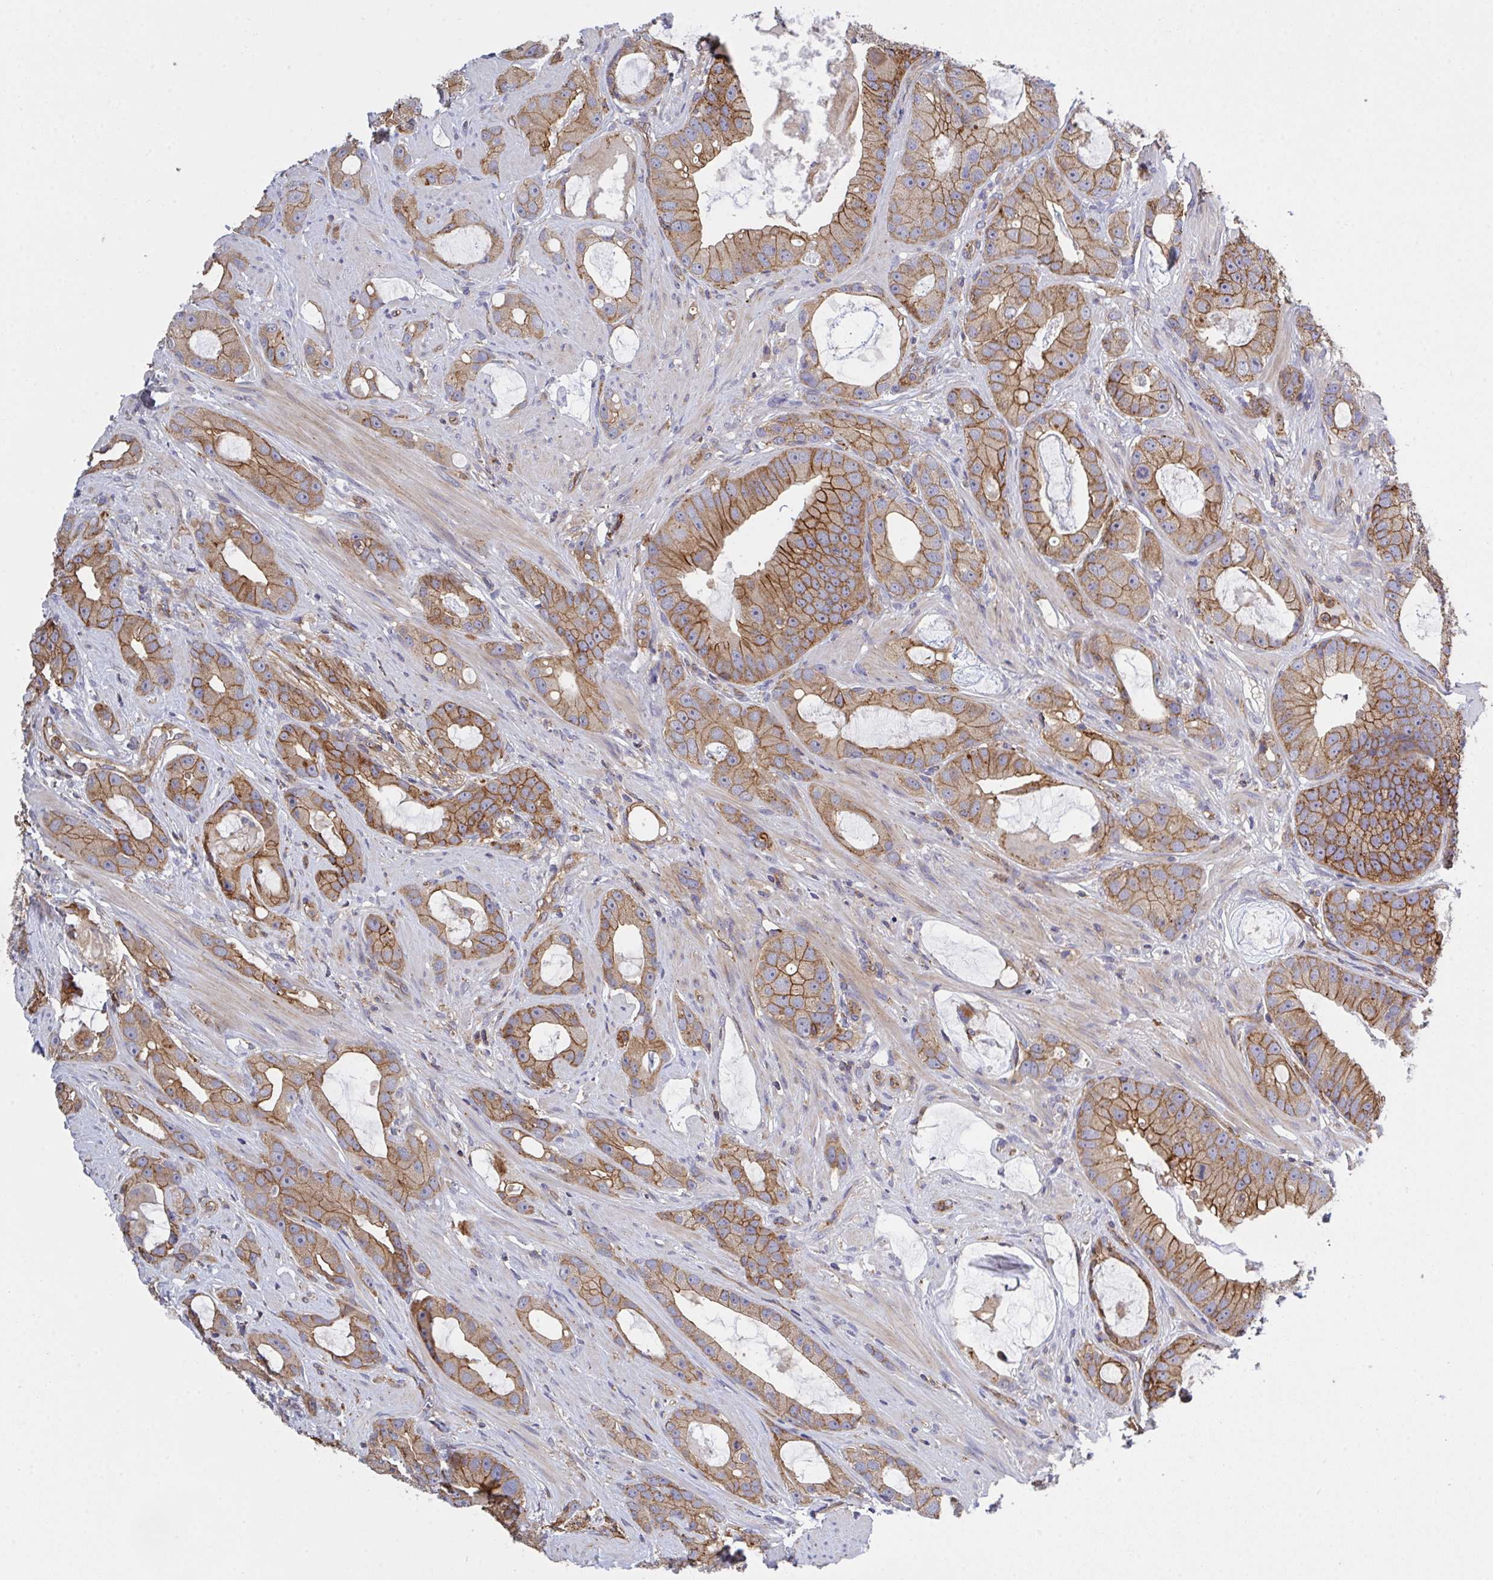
{"staining": {"intensity": "strong", "quantity": ">75%", "location": "cytoplasmic/membranous"}, "tissue": "prostate cancer", "cell_type": "Tumor cells", "image_type": "cancer", "snomed": [{"axis": "morphology", "description": "Adenocarcinoma, High grade"}, {"axis": "topography", "description": "Prostate"}], "caption": "There is high levels of strong cytoplasmic/membranous staining in tumor cells of prostate cancer (adenocarcinoma (high-grade)), as demonstrated by immunohistochemical staining (brown color).", "gene": "C4orf36", "patient": {"sex": "male", "age": 65}}